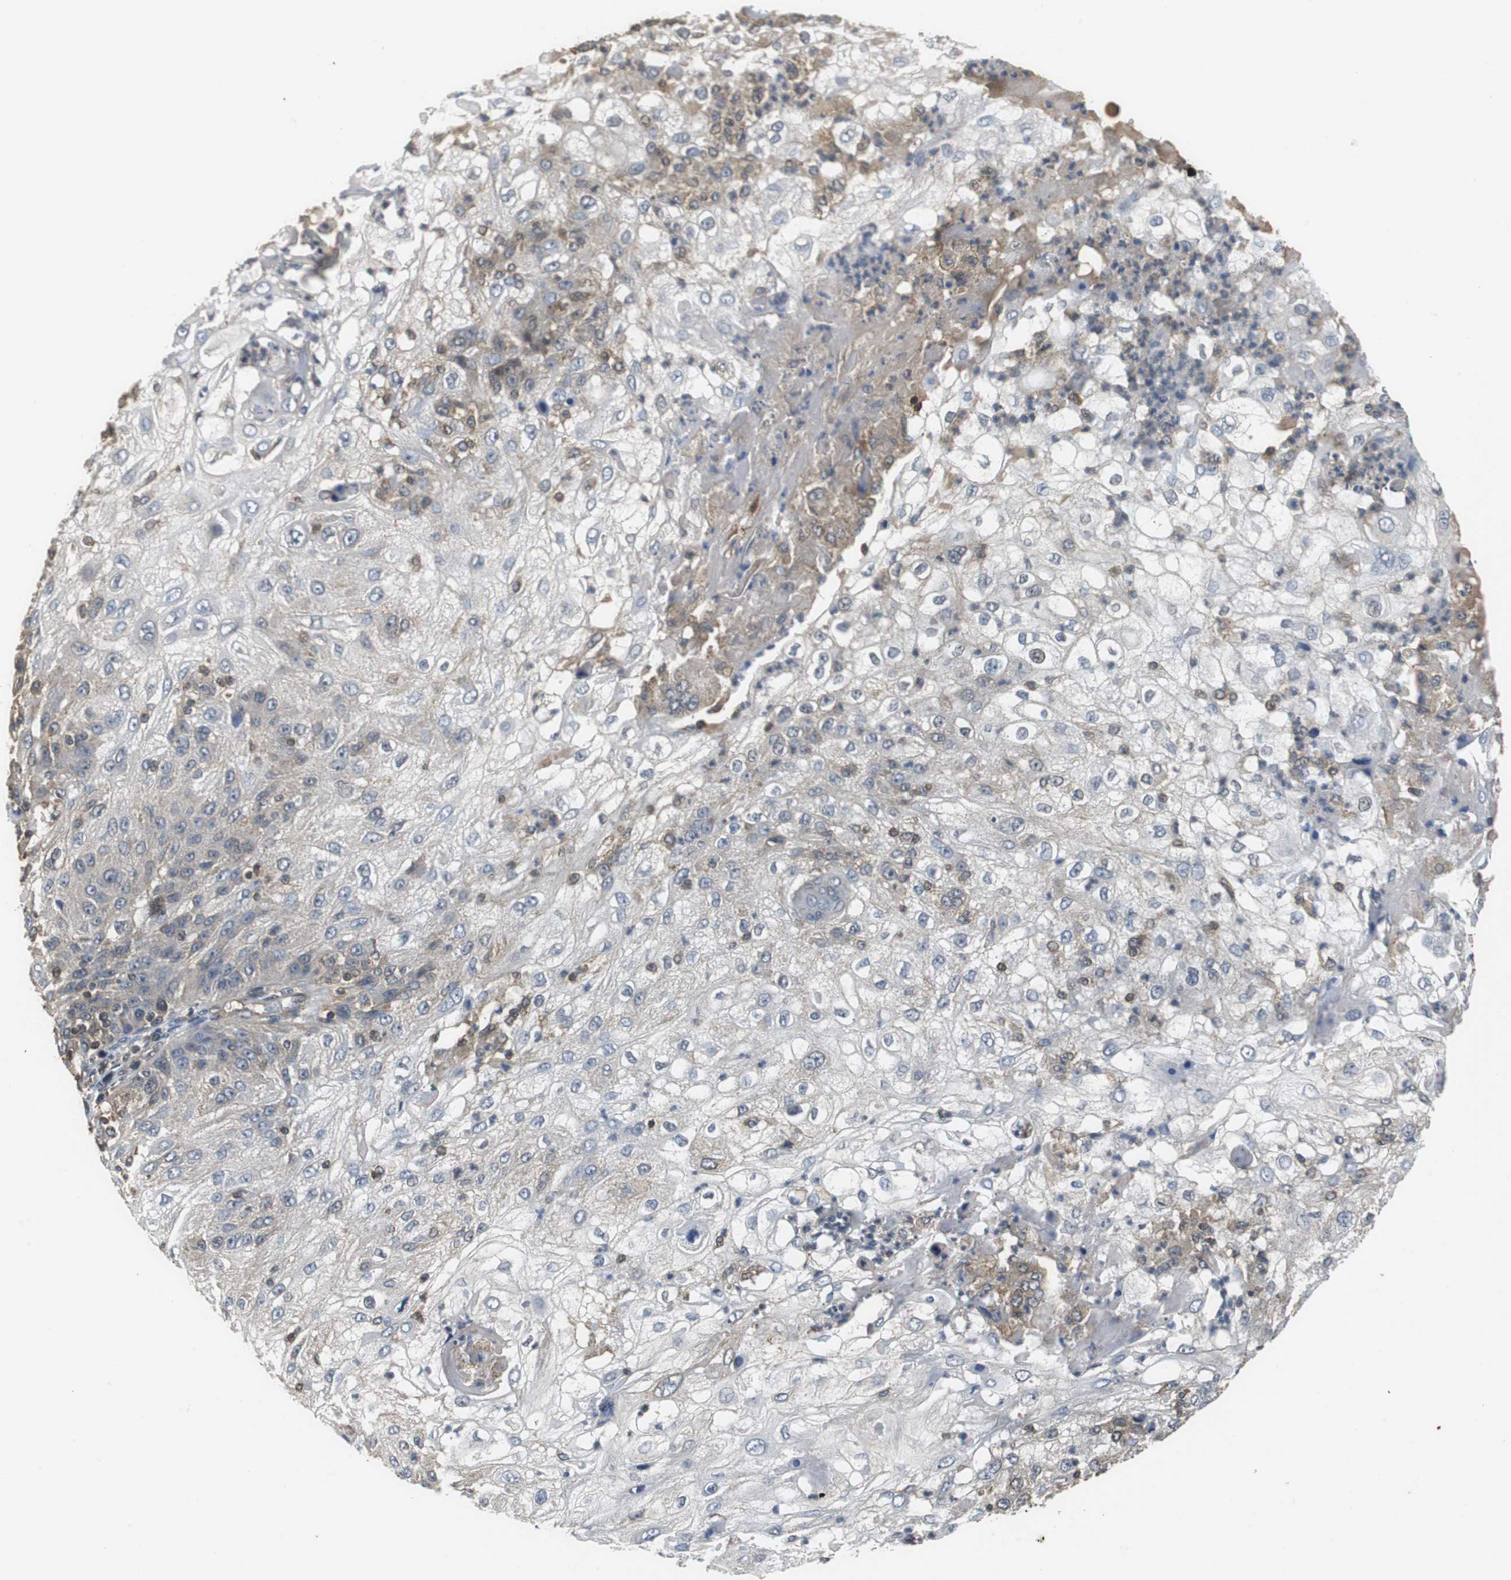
{"staining": {"intensity": "weak", "quantity": "<25%", "location": "cytoplasmic/membranous"}, "tissue": "skin cancer", "cell_type": "Tumor cells", "image_type": "cancer", "snomed": [{"axis": "morphology", "description": "Normal tissue, NOS"}, {"axis": "morphology", "description": "Squamous cell carcinoma, NOS"}, {"axis": "topography", "description": "Skin"}], "caption": "A high-resolution image shows immunohistochemistry (IHC) staining of squamous cell carcinoma (skin), which reveals no significant staining in tumor cells.", "gene": "VBP1", "patient": {"sex": "female", "age": 83}}